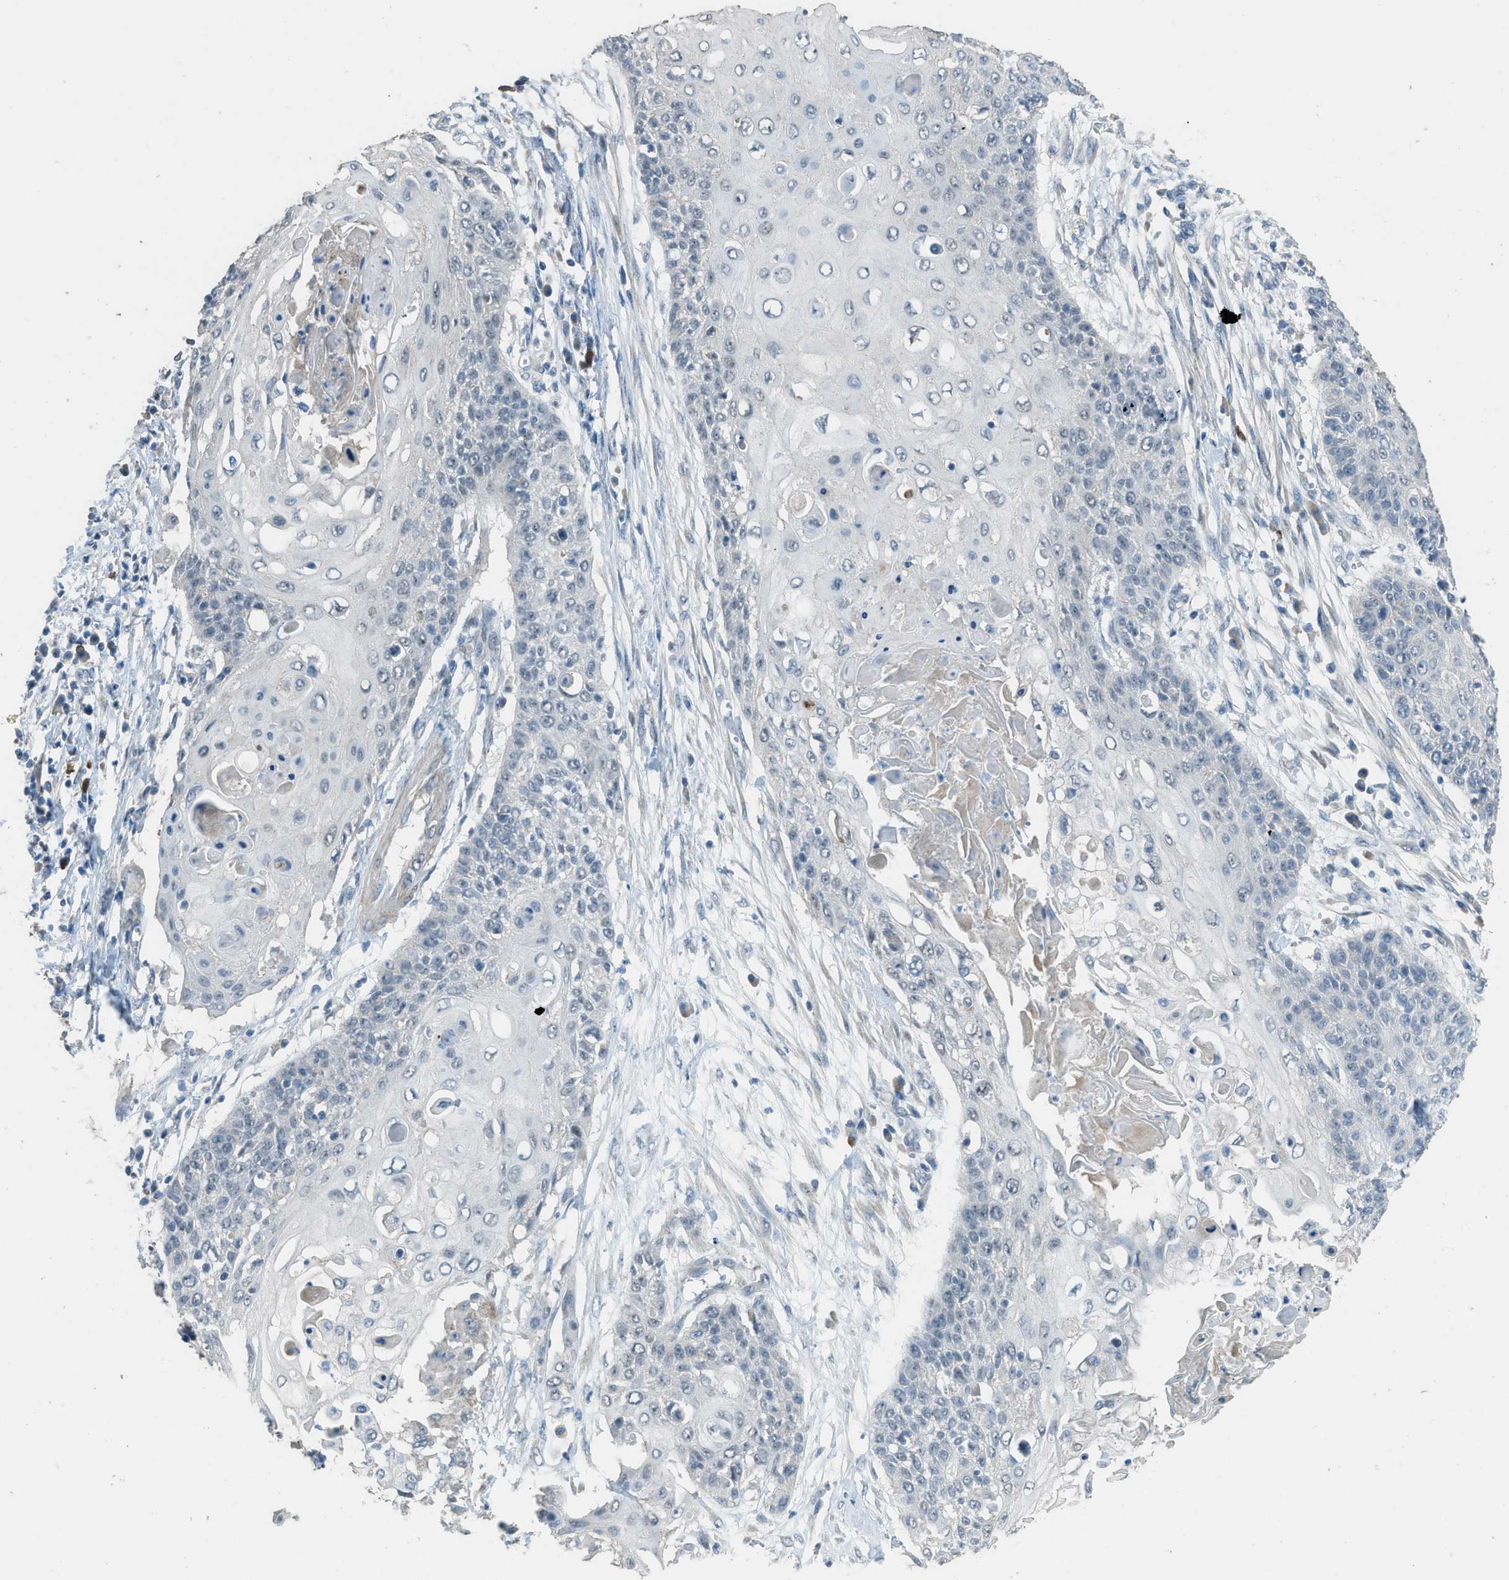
{"staining": {"intensity": "negative", "quantity": "none", "location": "none"}, "tissue": "cervical cancer", "cell_type": "Tumor cells", "image_type": "cancer", "snomed": [{"axis": "morphology", "description": "Squamous cell carcinoma, NOS"}, {"axis": "topography", "description": "Cervix"}], "caption": "DAB immunohistochemical staining of squamous cell carcinoma (cervical) reveals no significant expression in tumor cells.", "gene": "TIMD4", "patient": {"sex": "female", "age": 39}}